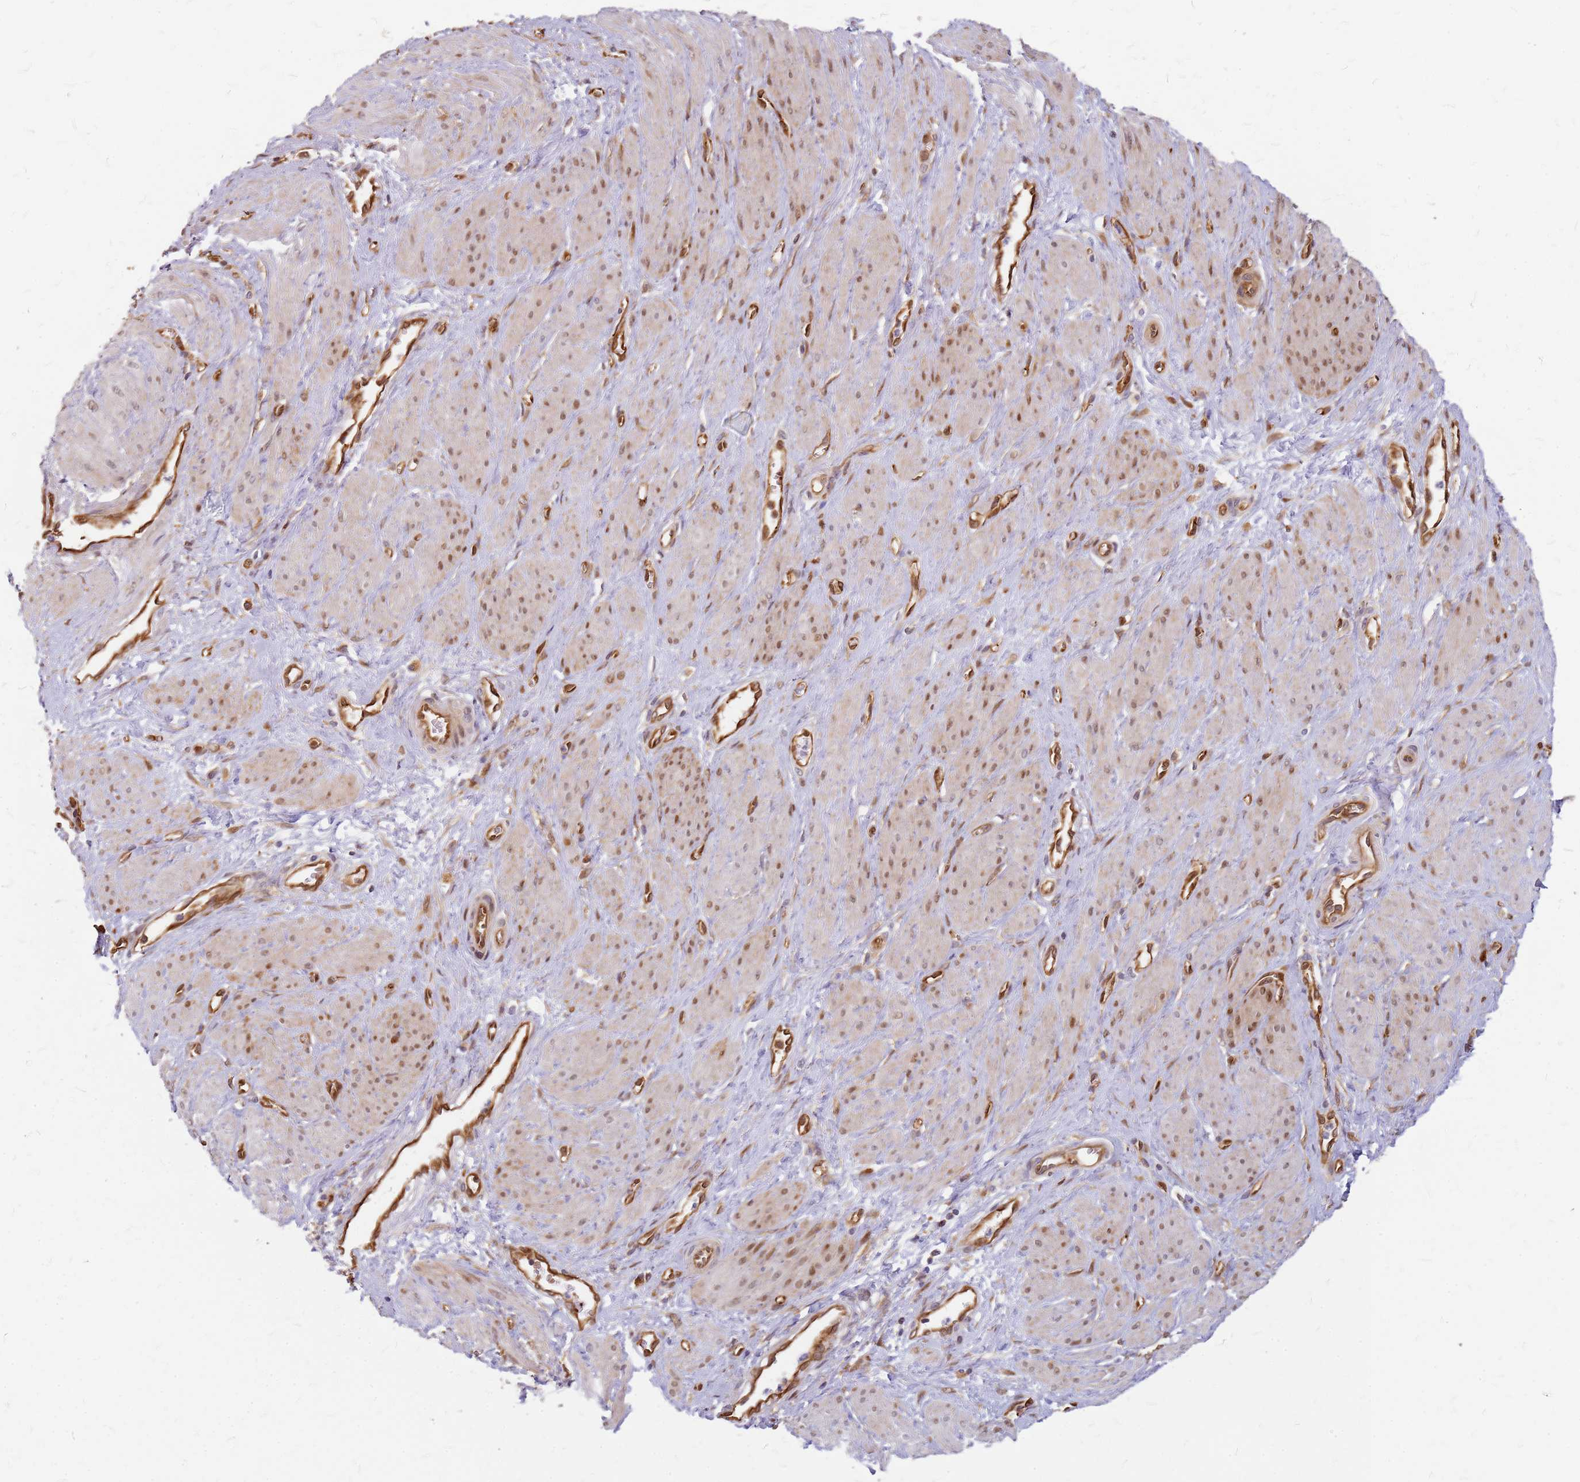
{"staining": {"intensity": "moderate", "quantity": "25%-75%", "location": "cytoplasmic/membranous,nuclear"}, "tissue": "smooth muscle", "cell_type": "Smooth muscle cells", "image_type": "normal", "snomed": [{"axis": "morphology", "description": "Normal tissue, NOS"}, {"axis": "topography", "description": "Smooth muscle"}, {"axis": "topography", "description": "Uterus"}], "caption": "Immunohistochemical staining of normal smooth muscle shows medium levels of moderate cytoplasmic/membranous,nuclear positivity in about 25%-75% of smooth muscle cells.", "gene": "HDX", "patient": {"sex": "female", "age": 39}}